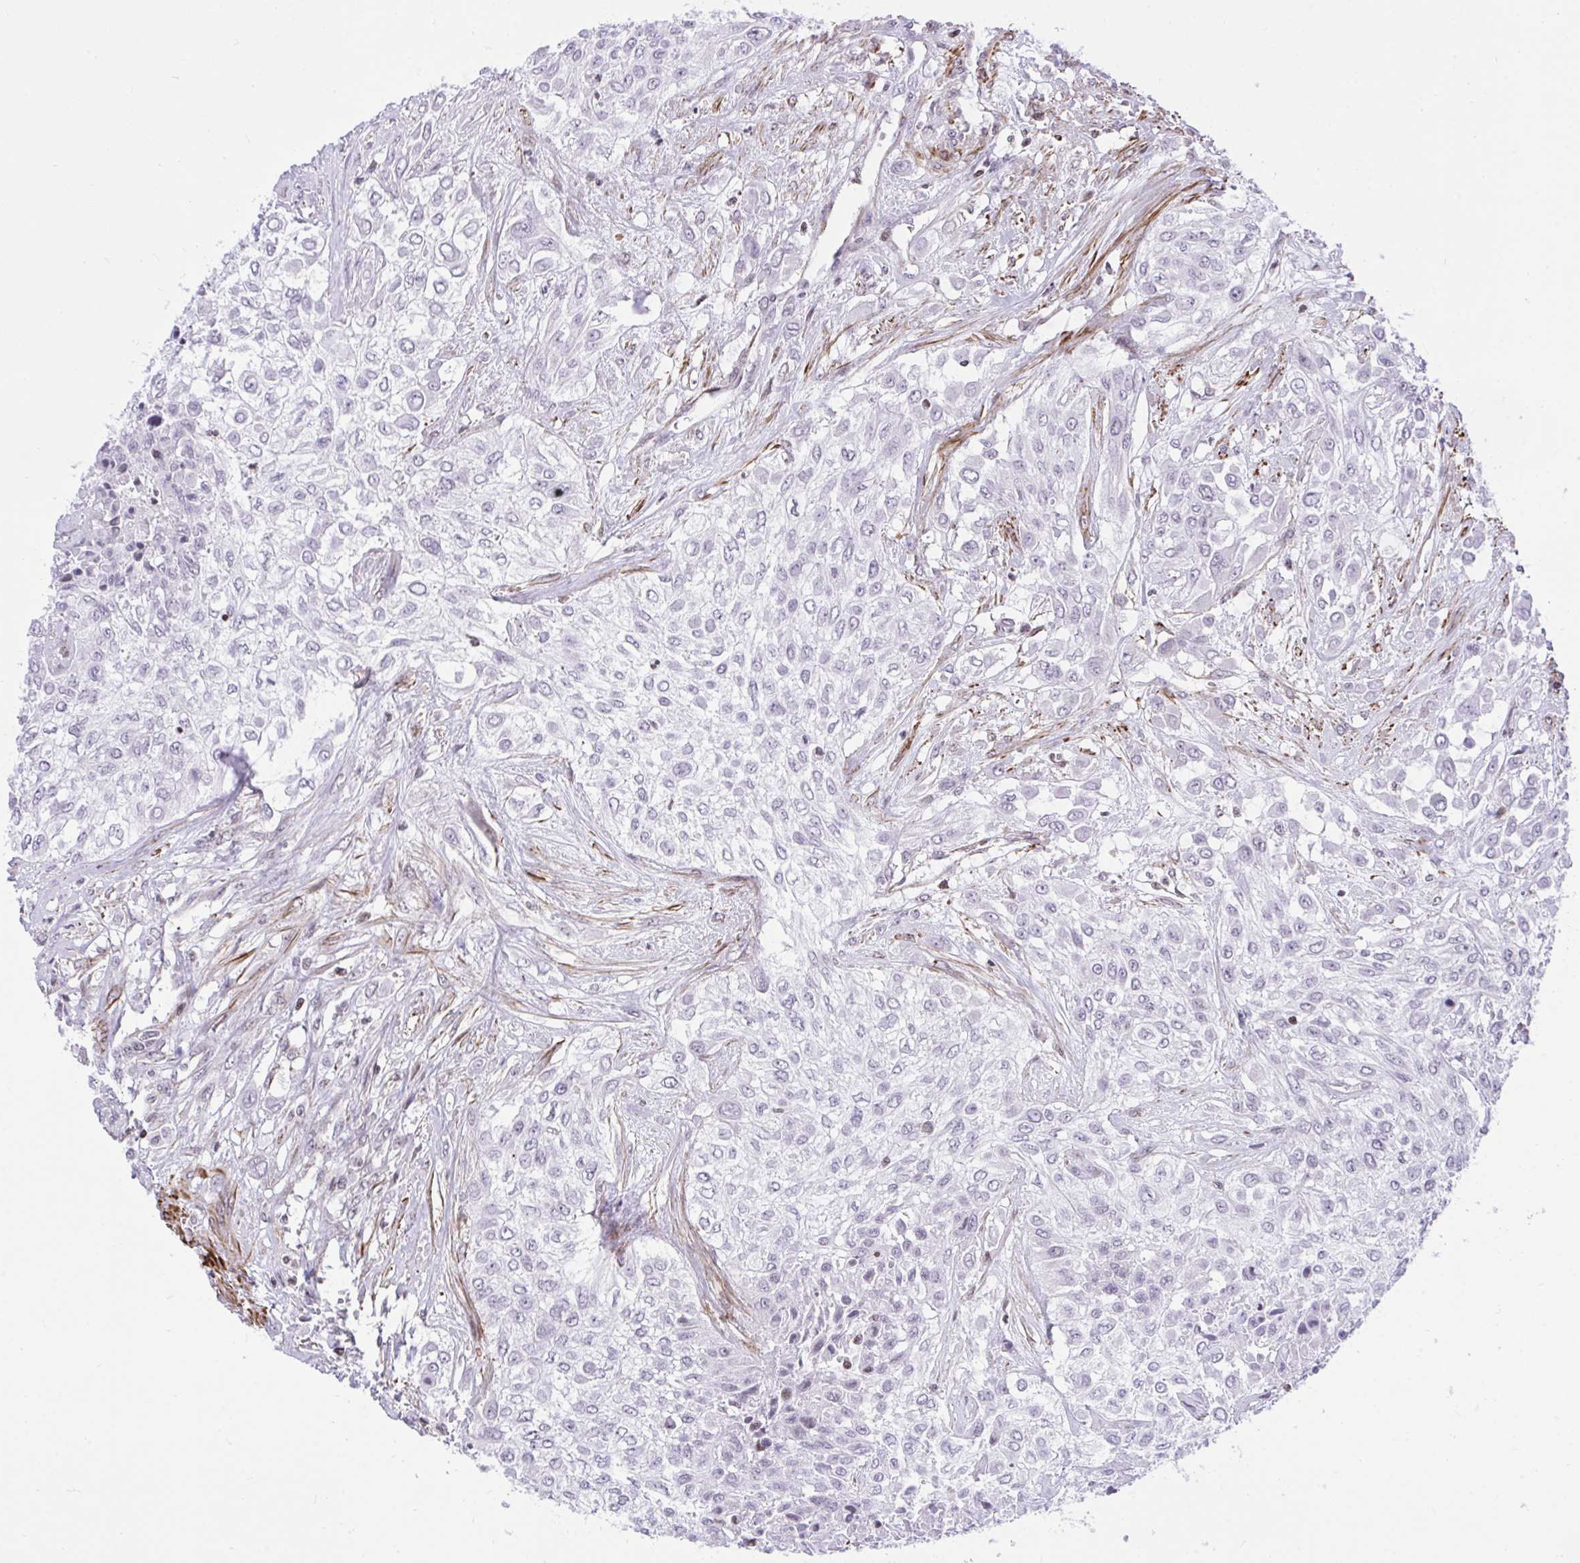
{"staining": {"intensity": "negative", "quantity": "none", "location": "none"}, "tissue": "urothelial cancer", "cell_type": "Tumor cells", "image_type": "cancer", "snomed": [{"axis": "morphology", "description": "Urothelial carcinoma, High grade"}, {"axis": "topography", "description": "Urinary bladder"}], "caption": "There is no significant expression in tumor cells of high-grade urothelial carcinoma.", "gene": "KCNN4", "patient": {"sex": "male", "age": 67}}